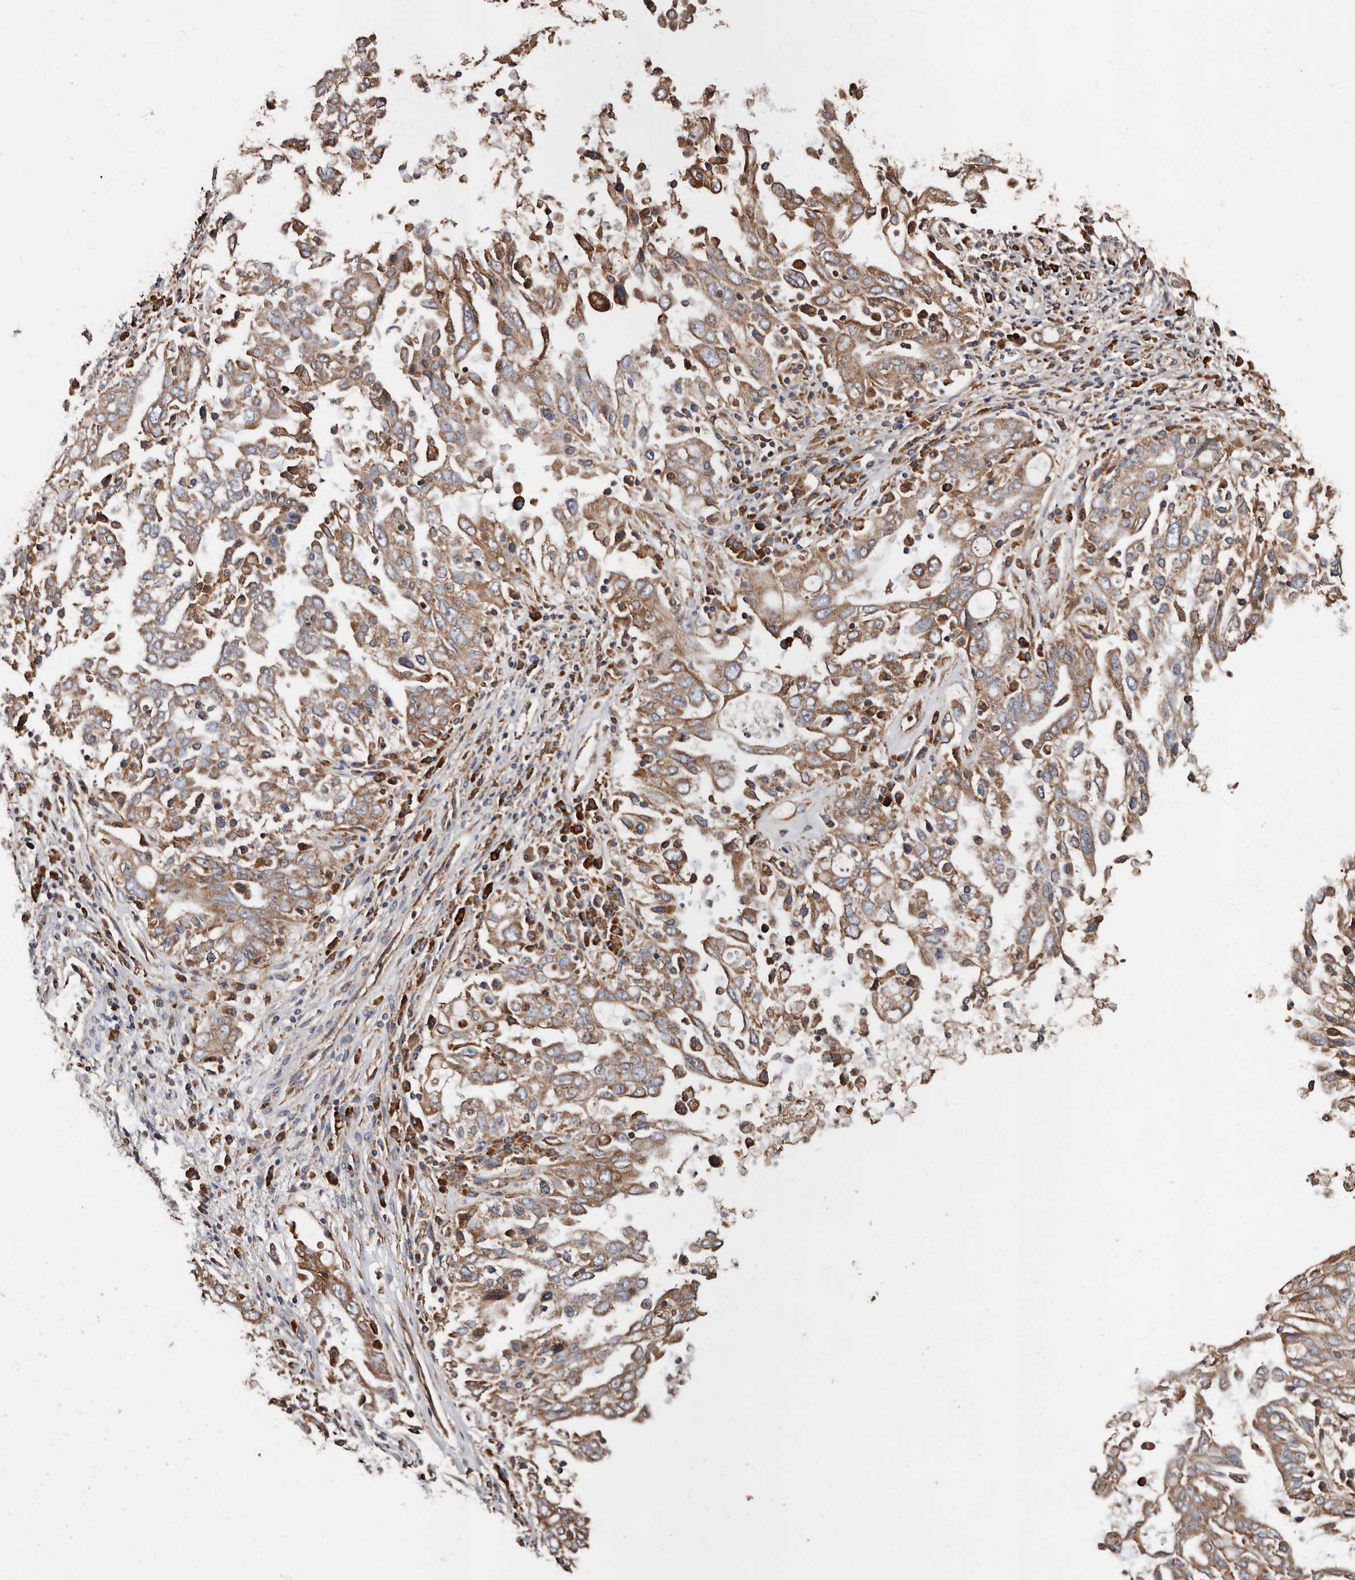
{"staining": {"intensity": "moderate", "quantity": ">75%", "location": "cytoplasmic/membranous"}, "tissue": "ovarian cancer", "cell_type": "Tumor cells", "image_type": "cancer", "snomed": [{"axis": "morphology", "description": "Carcinoma, endometroid"}, {"axis": "topography", "description": "Ovary"}], "caption": "A micrograph of human endometroid carcinoma (ovarian) stained for a protein shows moderate cytoplasmic/membranous brown staining in tumor cells.", "gene": "OSGIN2", "patient": {"sex": "female", "age": 62}}